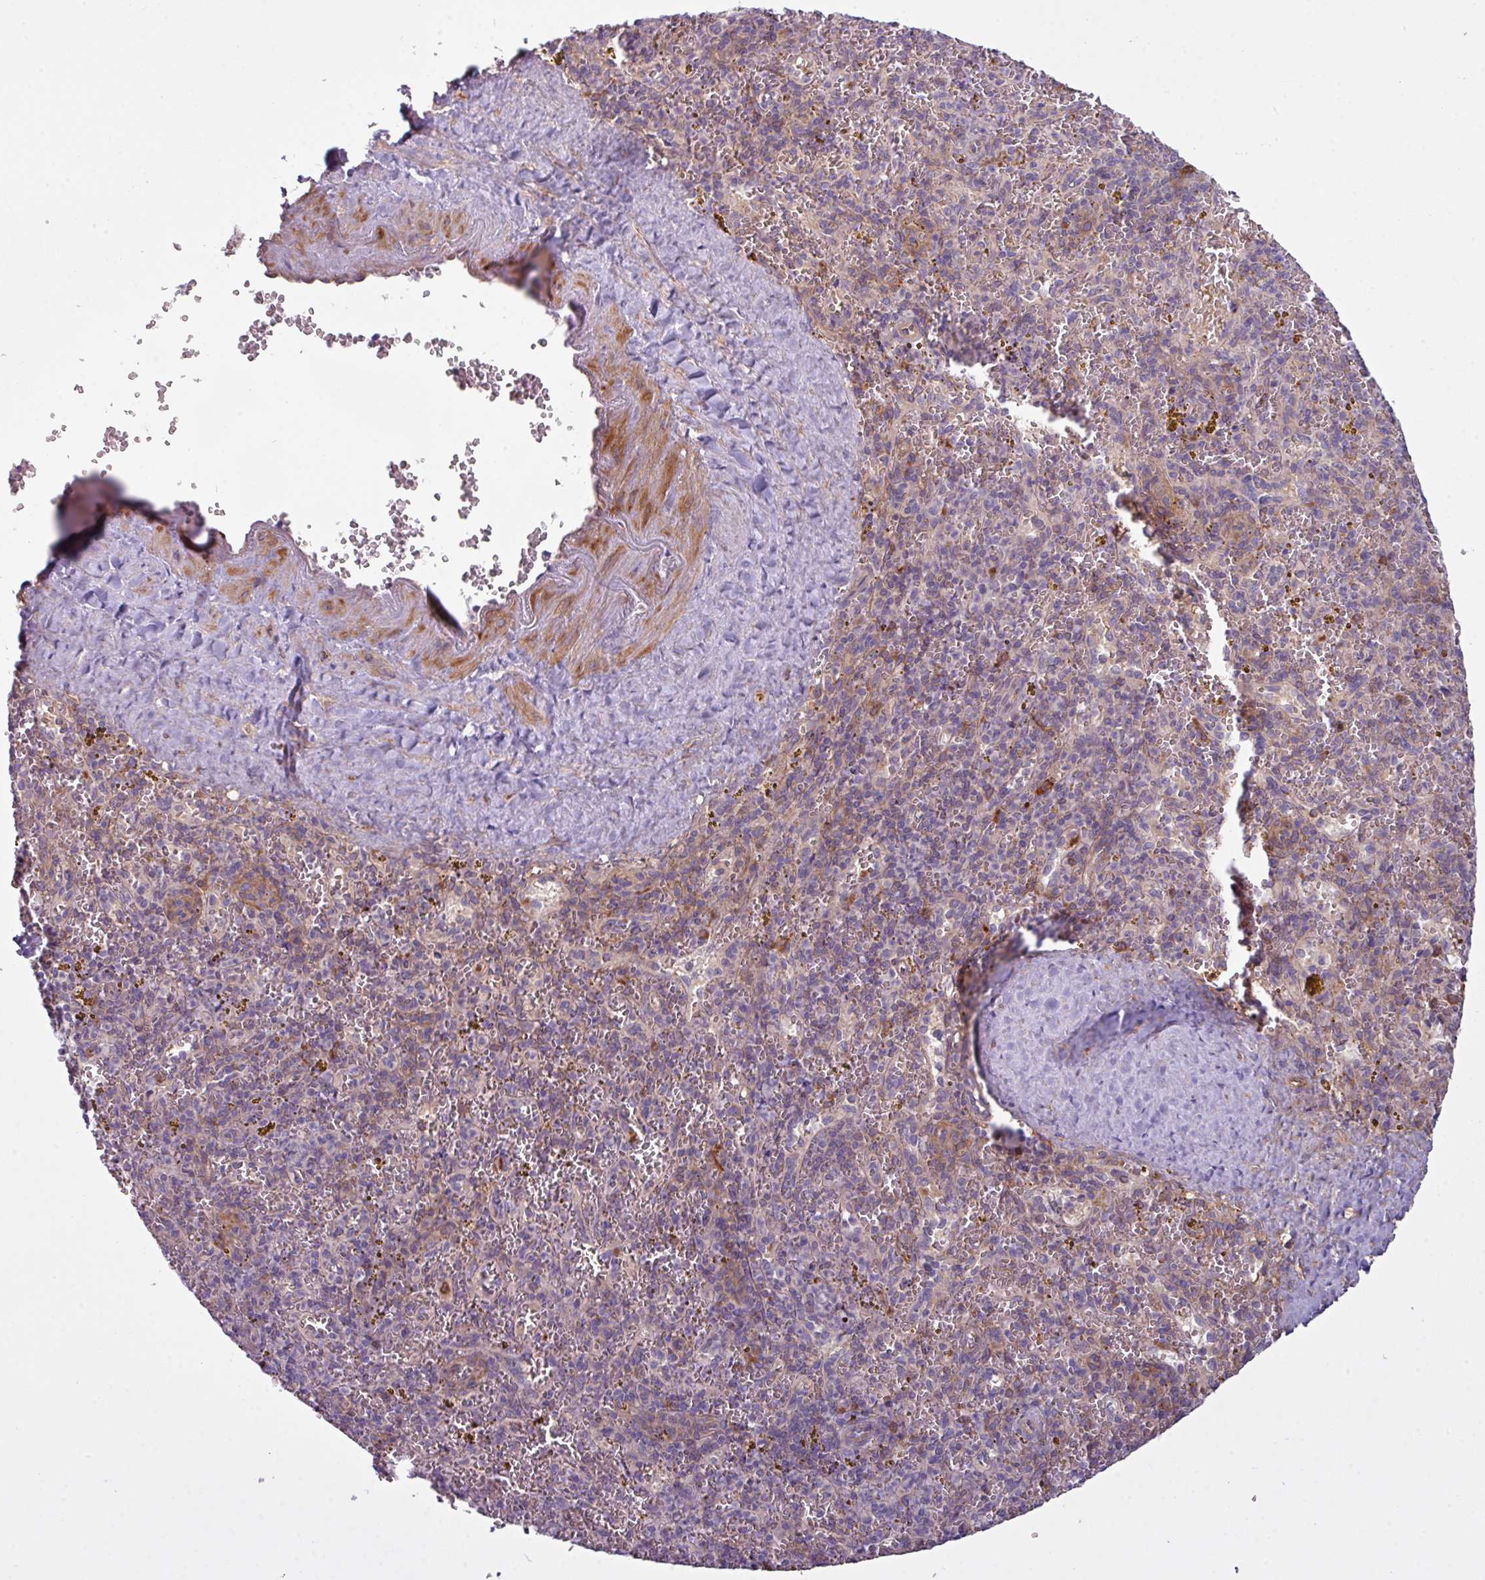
{"staining": {"intensity": "weak", "quantity": "<25%", "location": "cytoplasmic/membranous"}, "tissue": "spleen", "cell_type": "Cells in red pulp", "image_type": "normal", "snomed": [{"axis": "morphology", "description": "Normal tissue, NOS"}, {"axis": "topography", "description": "Spleen"}], "caption": "Immunohistochemistry histopathology image of benign spleen: spleen stained with DAB displays no significant protein positivity in cells in red pulp.", "gene": "CAMK2A", "patient": {"sex": "male", "age": 57}}